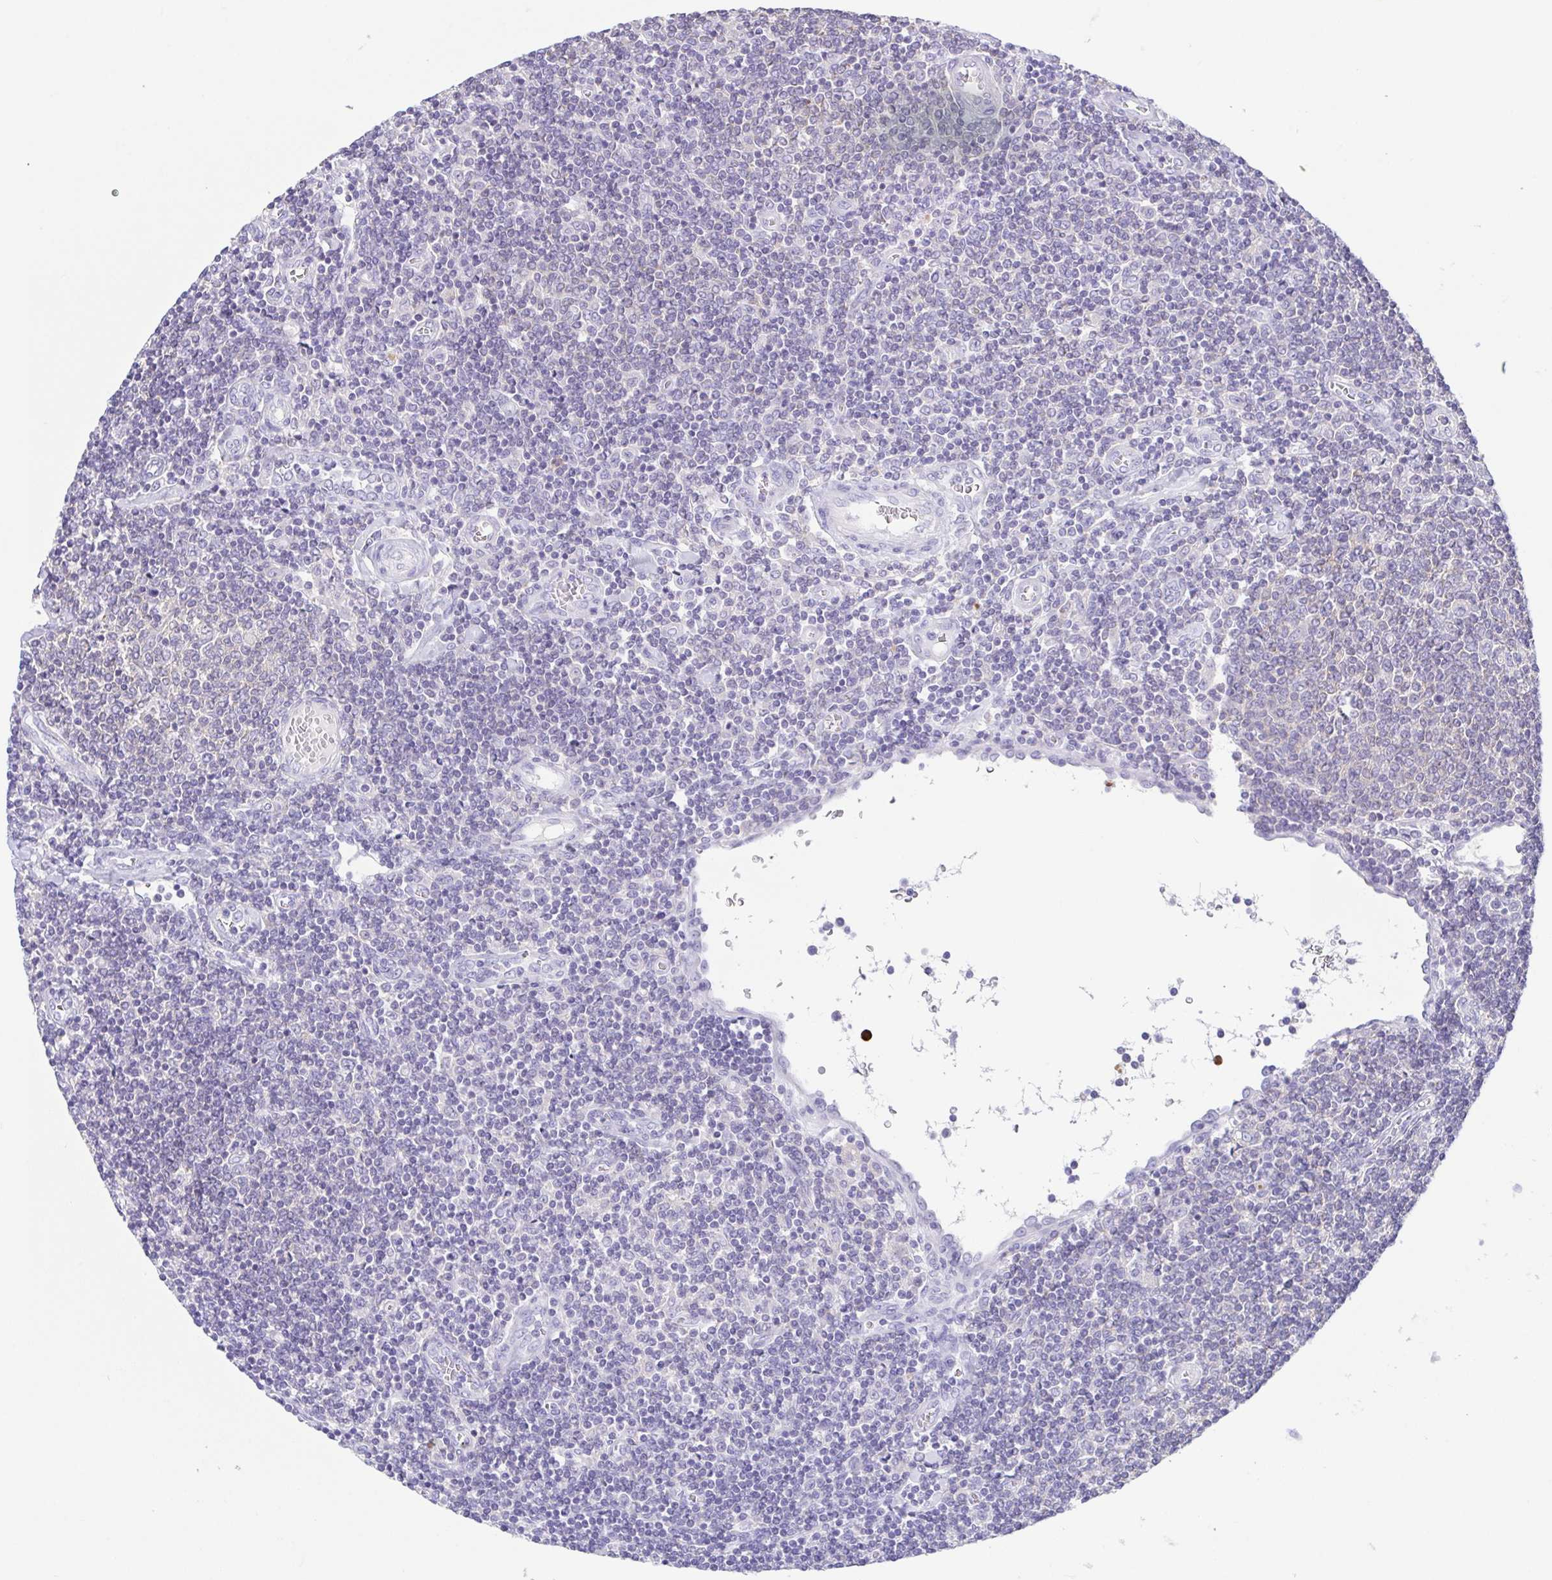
{"staining": {"intensity": "negative", "quantity": "none", "location": "none"}, "tissue": "lymphoma", "cell_type": "Tumor cells", "image_type": "cancer", "snomed": [{"axis": "morphology", "description": "Malignant lymphoma, non-Hodgkin's type, Low grade"}, {"axis": "topography", "description": "Lymph node"}], "caption": "IHC photomicrograph of human lymphoma stained for a protein (brown), which displays no staining in tumor cells. (DAB IHC, high magnification).", "gene": "ARPP21", "patient": {"sex": "male", "age": 52}}